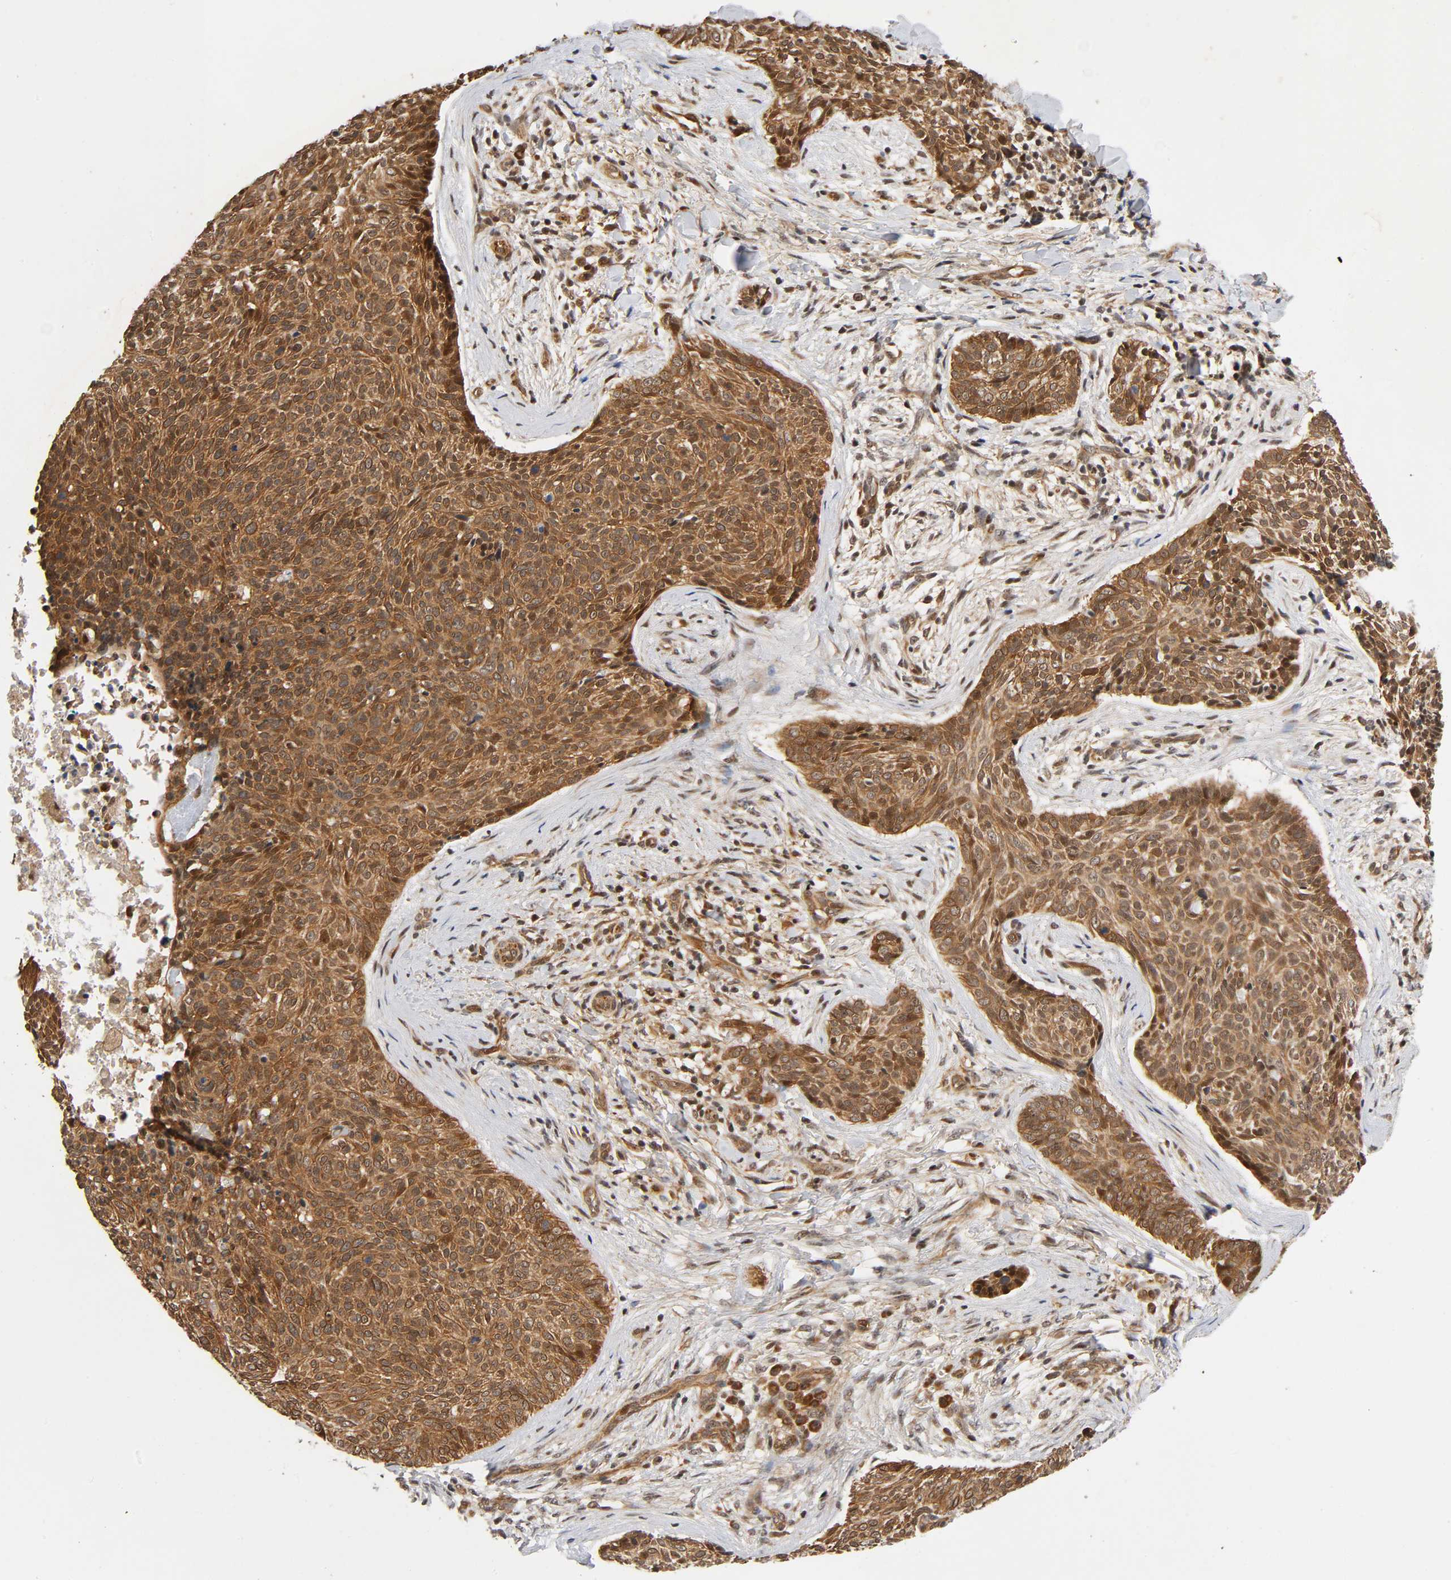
{"staining": {"intensity": "moderate", "quantity": ">75%", "location": "cytoplasmic/membranous,nuclear"}, "tissue": "skin cancer", "cell_type": "Tumor cells", "image_type": "cancer", "snomed": [{"axis": "morphology", "description": "Normal tissue, NOS"}, {"axis": "morphology", "description": "Basal cell carcinoma"}, {"axis": "topography", "description": "Skin"}], "caption": "This is an image of immunohistochemistry (IHC) staining of skin basal cell carcinoma, which shows moderate positivity in the cytoplasmic/membranous and nuclear of tumor cells.", "gene": "IQCJ-SCHIP1", "patient": {"sex": "female", "age": 57}}